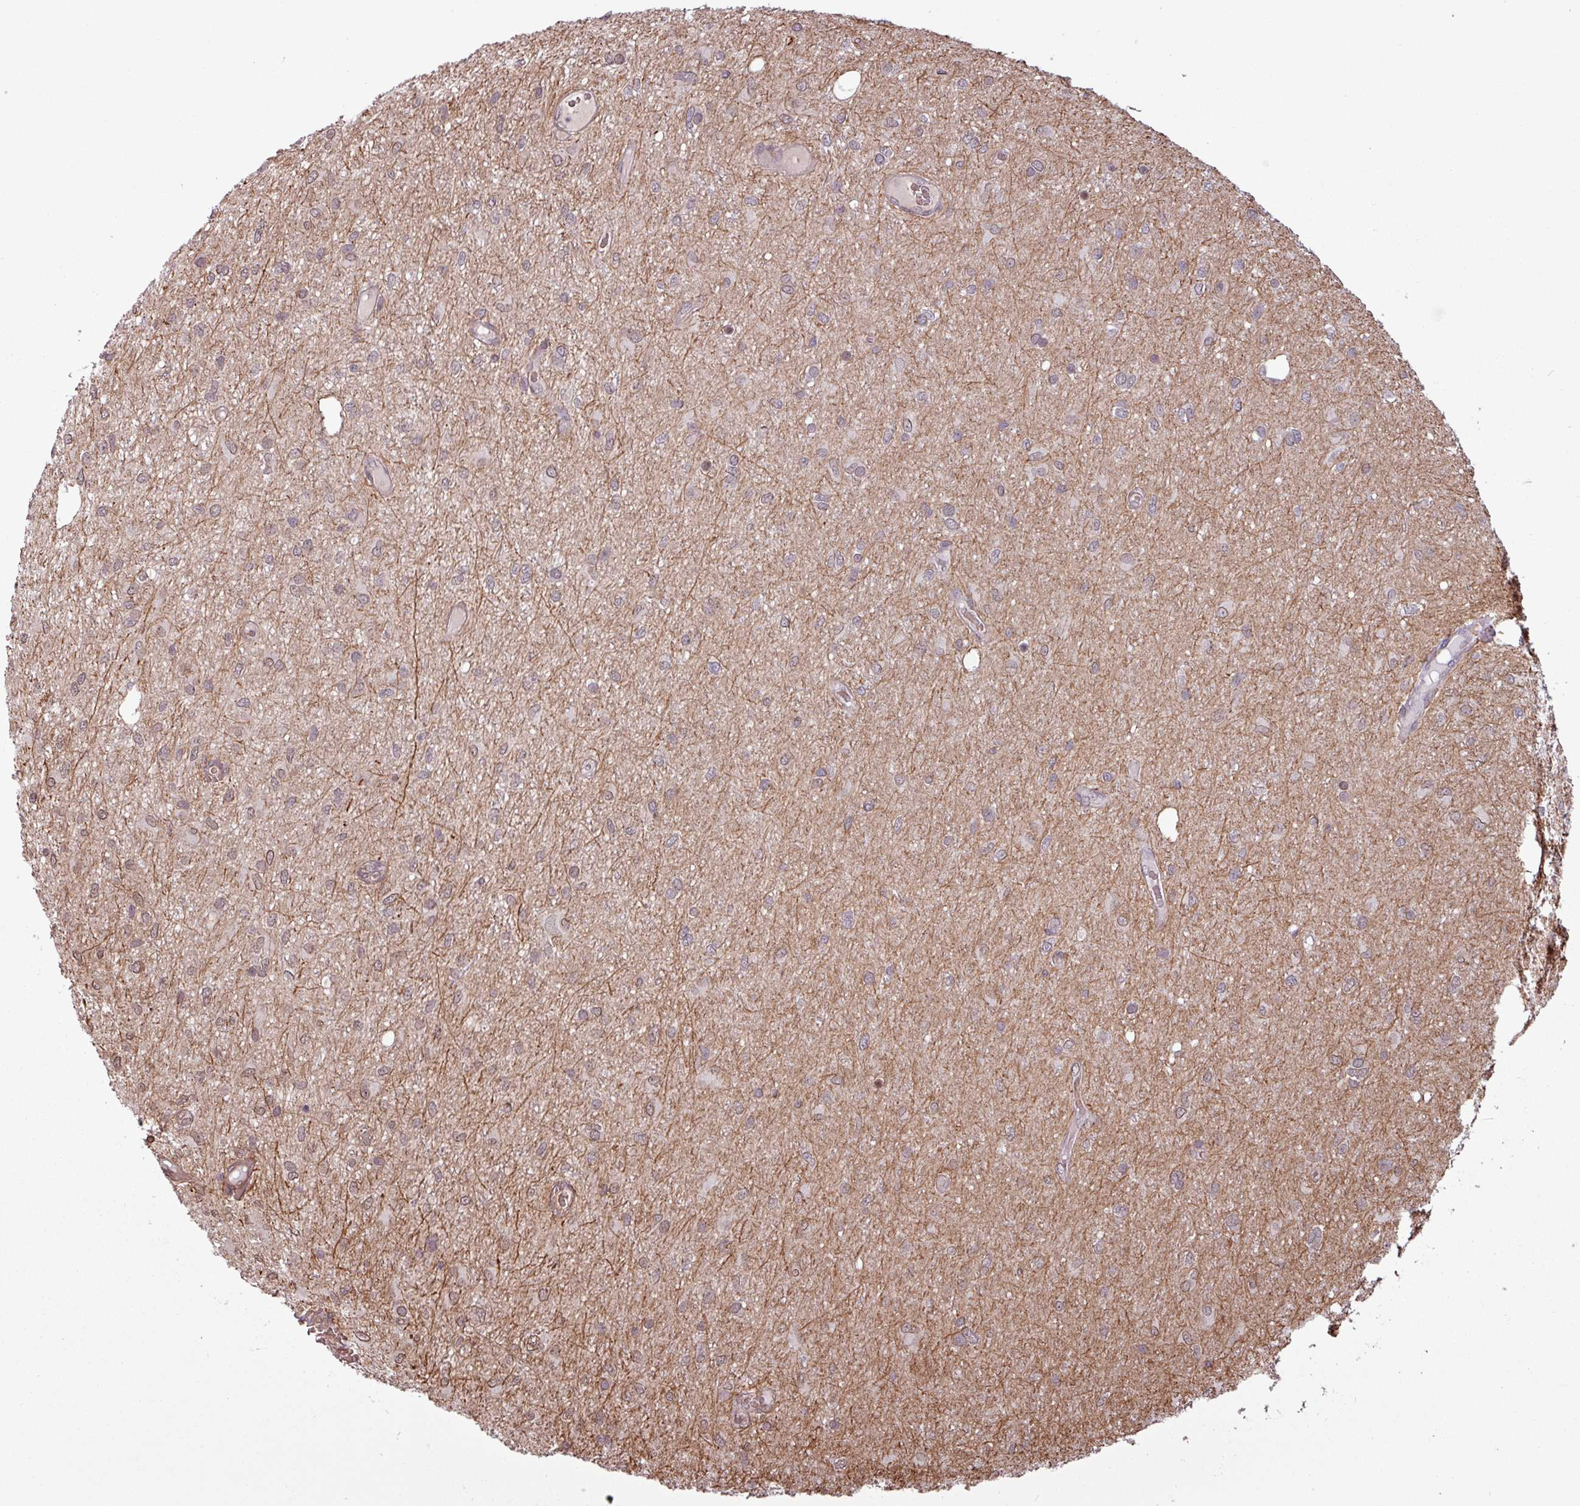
{"staining": {"intensity": "weak", "quantity": "25%-75%", "location": "cytoplasmic/membranous,nuclear"}, "tissue": "glioma", "cell_type": "Tumor cells", "image_type": "cancer", "snomed": [{"axis": "morphology", "description": "Glioma, malignant, Low grade"}, {"axis": "topography", "description": "Cerebellum"}], "caption": "Glioma tissue demonstrates weak cytoplasmic/membranous and nuclear staining in about 25%-75% of tumor cells, visualized by immunohistochemistry.", "gene": "RBM4B", "patient": {"sex": "female", "age": 5}}